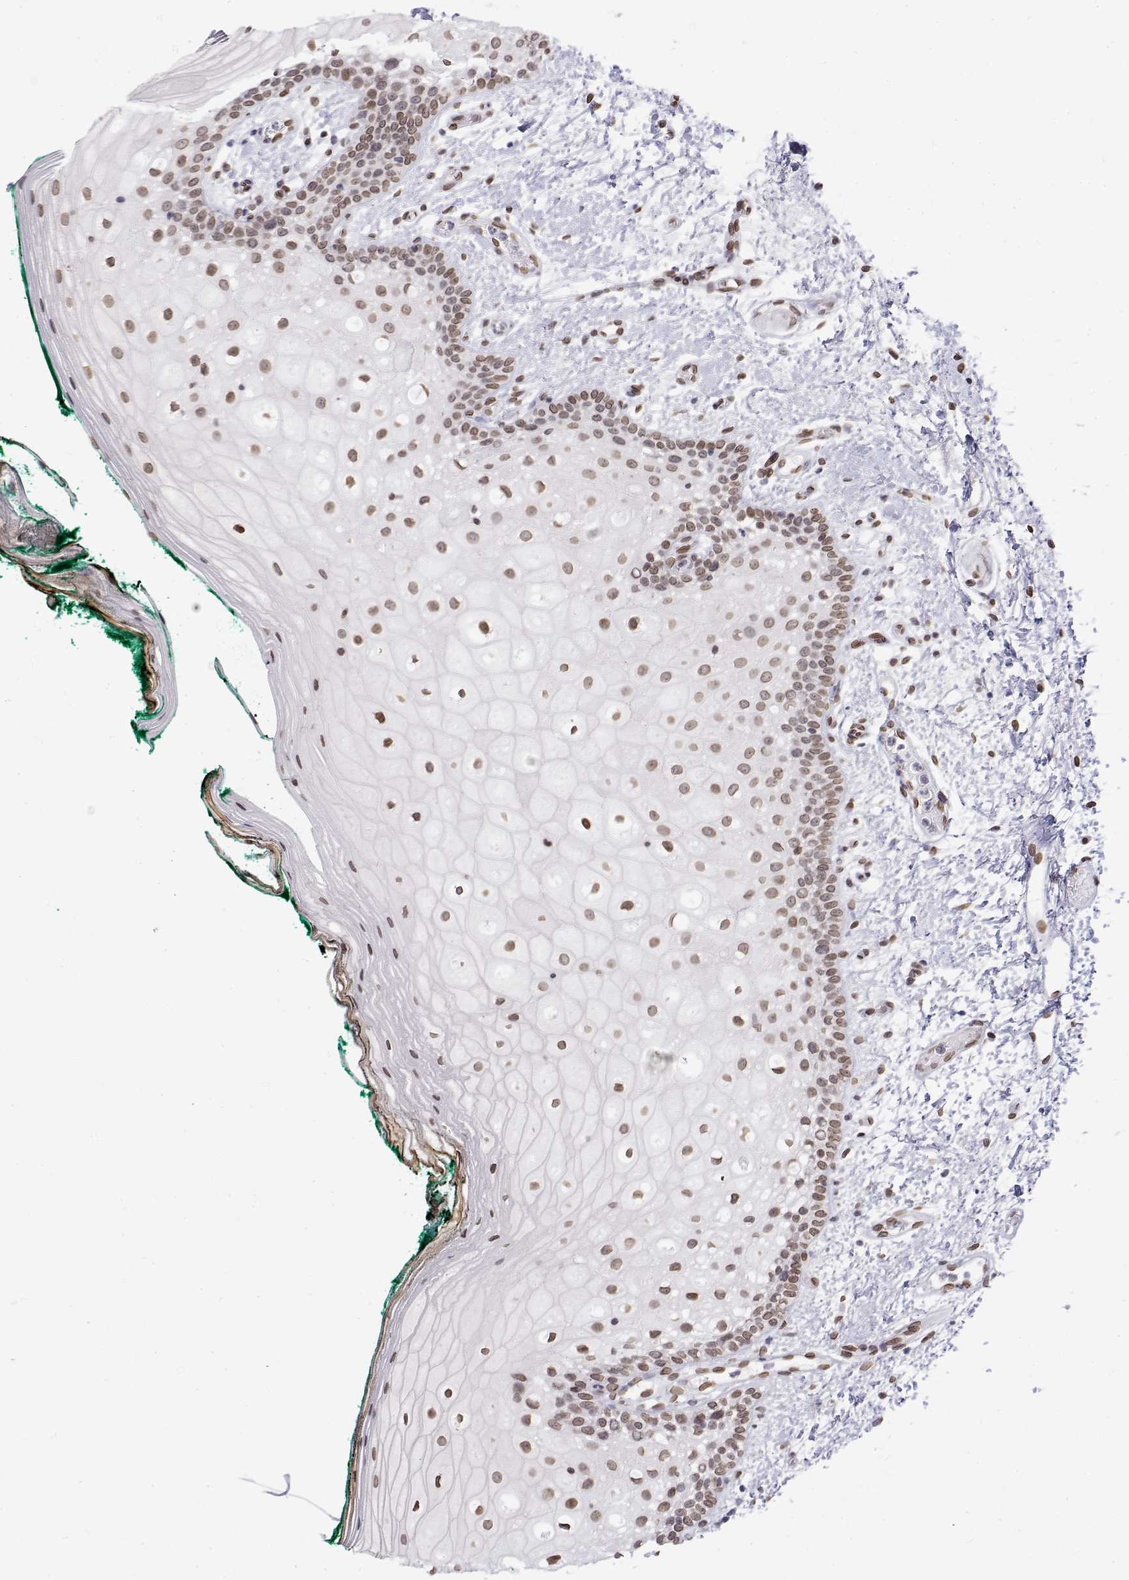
{"staining": {"intensity": "moderate", "quantity": ">75%", "location": "nuclear"}, "tissue": "oral mucosa", "cell_type": "Squamous epithelial cells", "image_type": "normal", "snomed": [{"axis": "morphology", "description": "Normal tissue, NOS"}, {"axis": "topography", "description": "Oral tissue"}], "caption": "Protein staining displays moderate nuclear expression in approximately >75% of squamous epithelial cells in unremarkable oral mucosa. (Stains: DAB (3,3'-diaminobenzidine) in brown, nuclei in blue, Microscopy: brightfield microscopy at high magnification).", "gene": "ZNF532", "patient": {"sex": "female", "age": 83}}